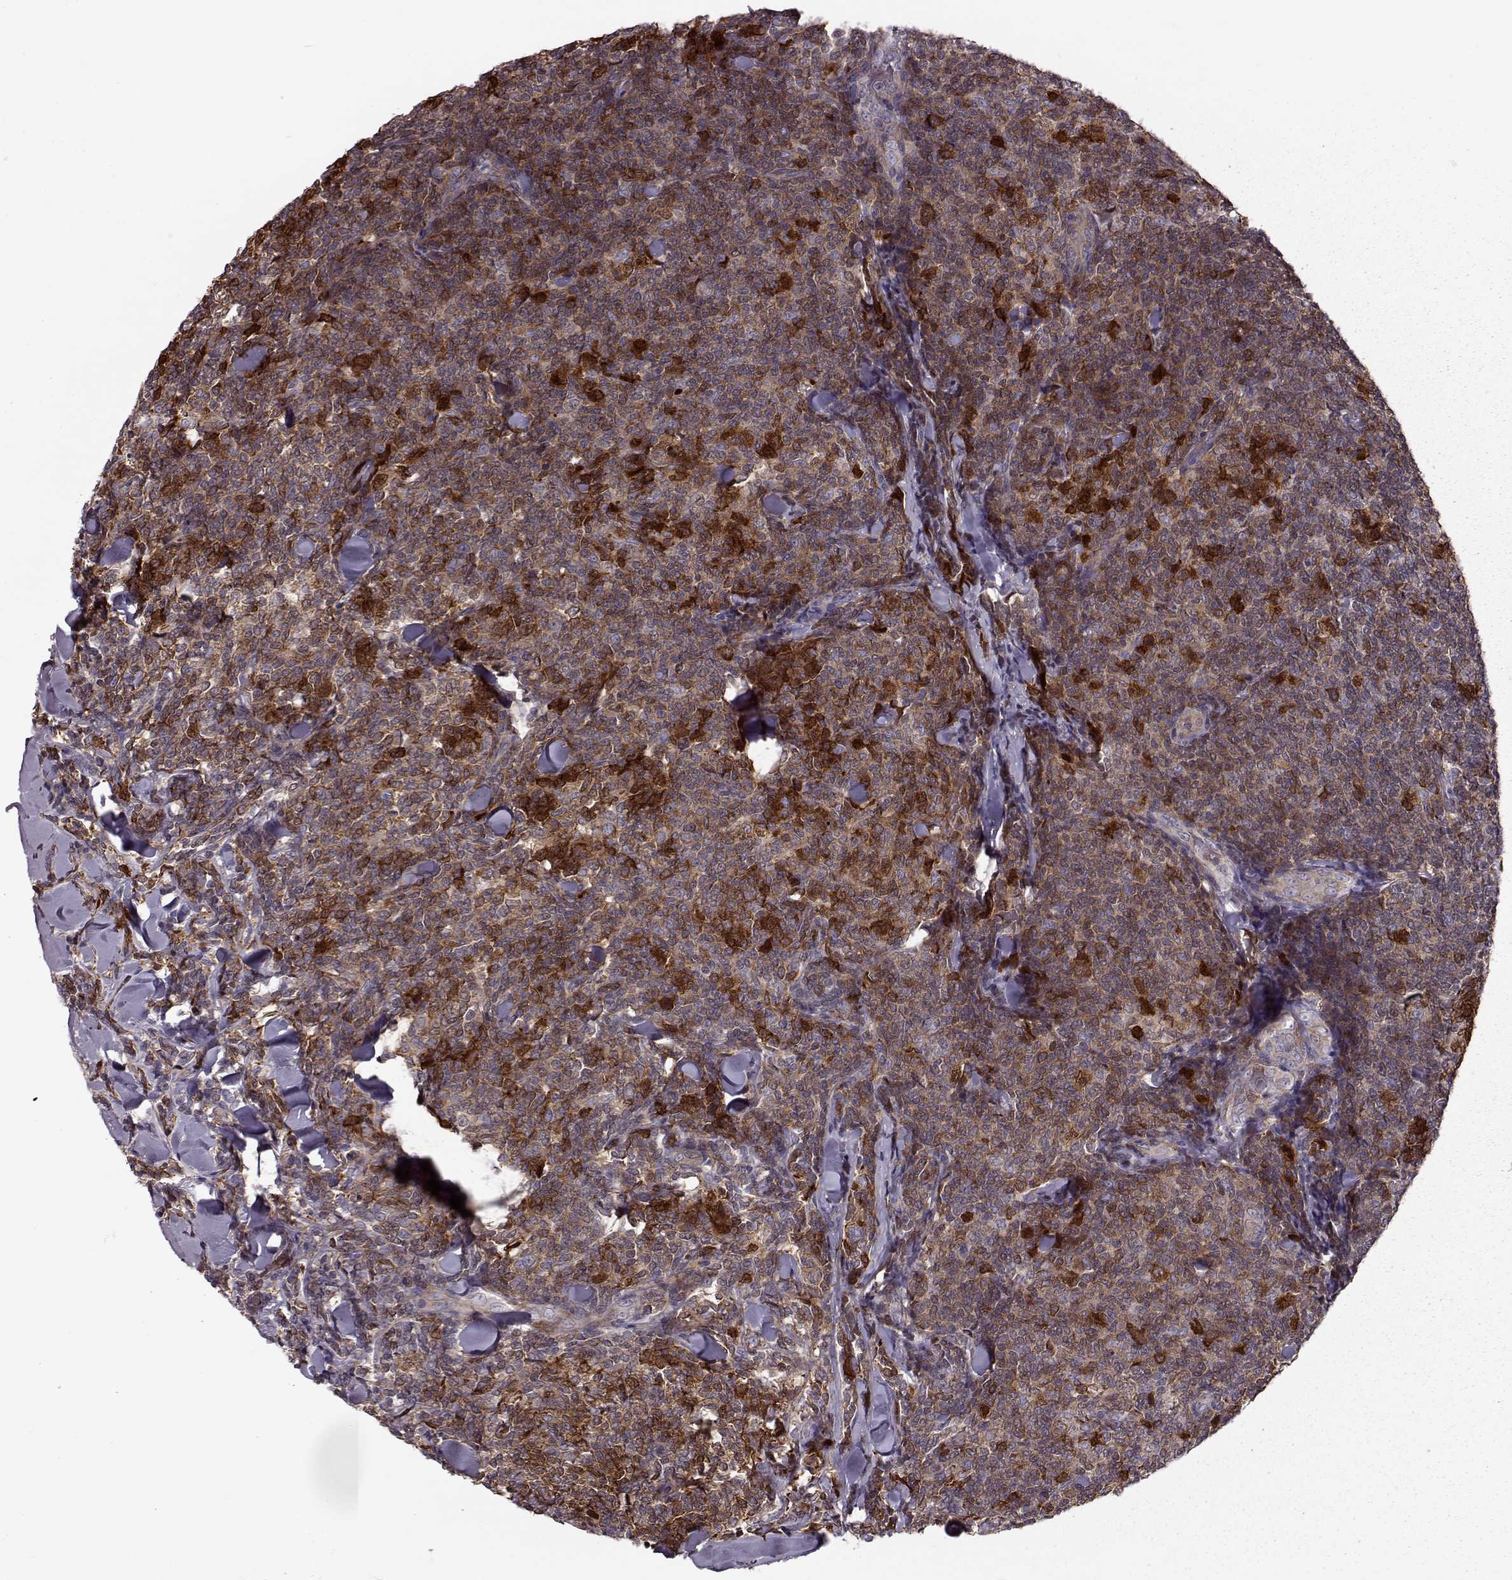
{"staining": {"intensity": "moderate", "quantity": ">75%", "location": "cytoplasmic/membranous"}, "tissue": "lymphoma", "cell_type": "Tumor cells", "image_type": "cancer", "snomed": [{"axis": "morphology", "description": "Malignant lymphoma, non-Hodgkin's type, Low grade"}, {"axis": "topography", "description": "Lymph node"}], "caption": "Moderate cytoplasmic/membranous protein staining is seen in about >75% of tumor cells in lymphoma.", "gene": "RANBP1", "patient": {"sex": "female", "age": 56}}